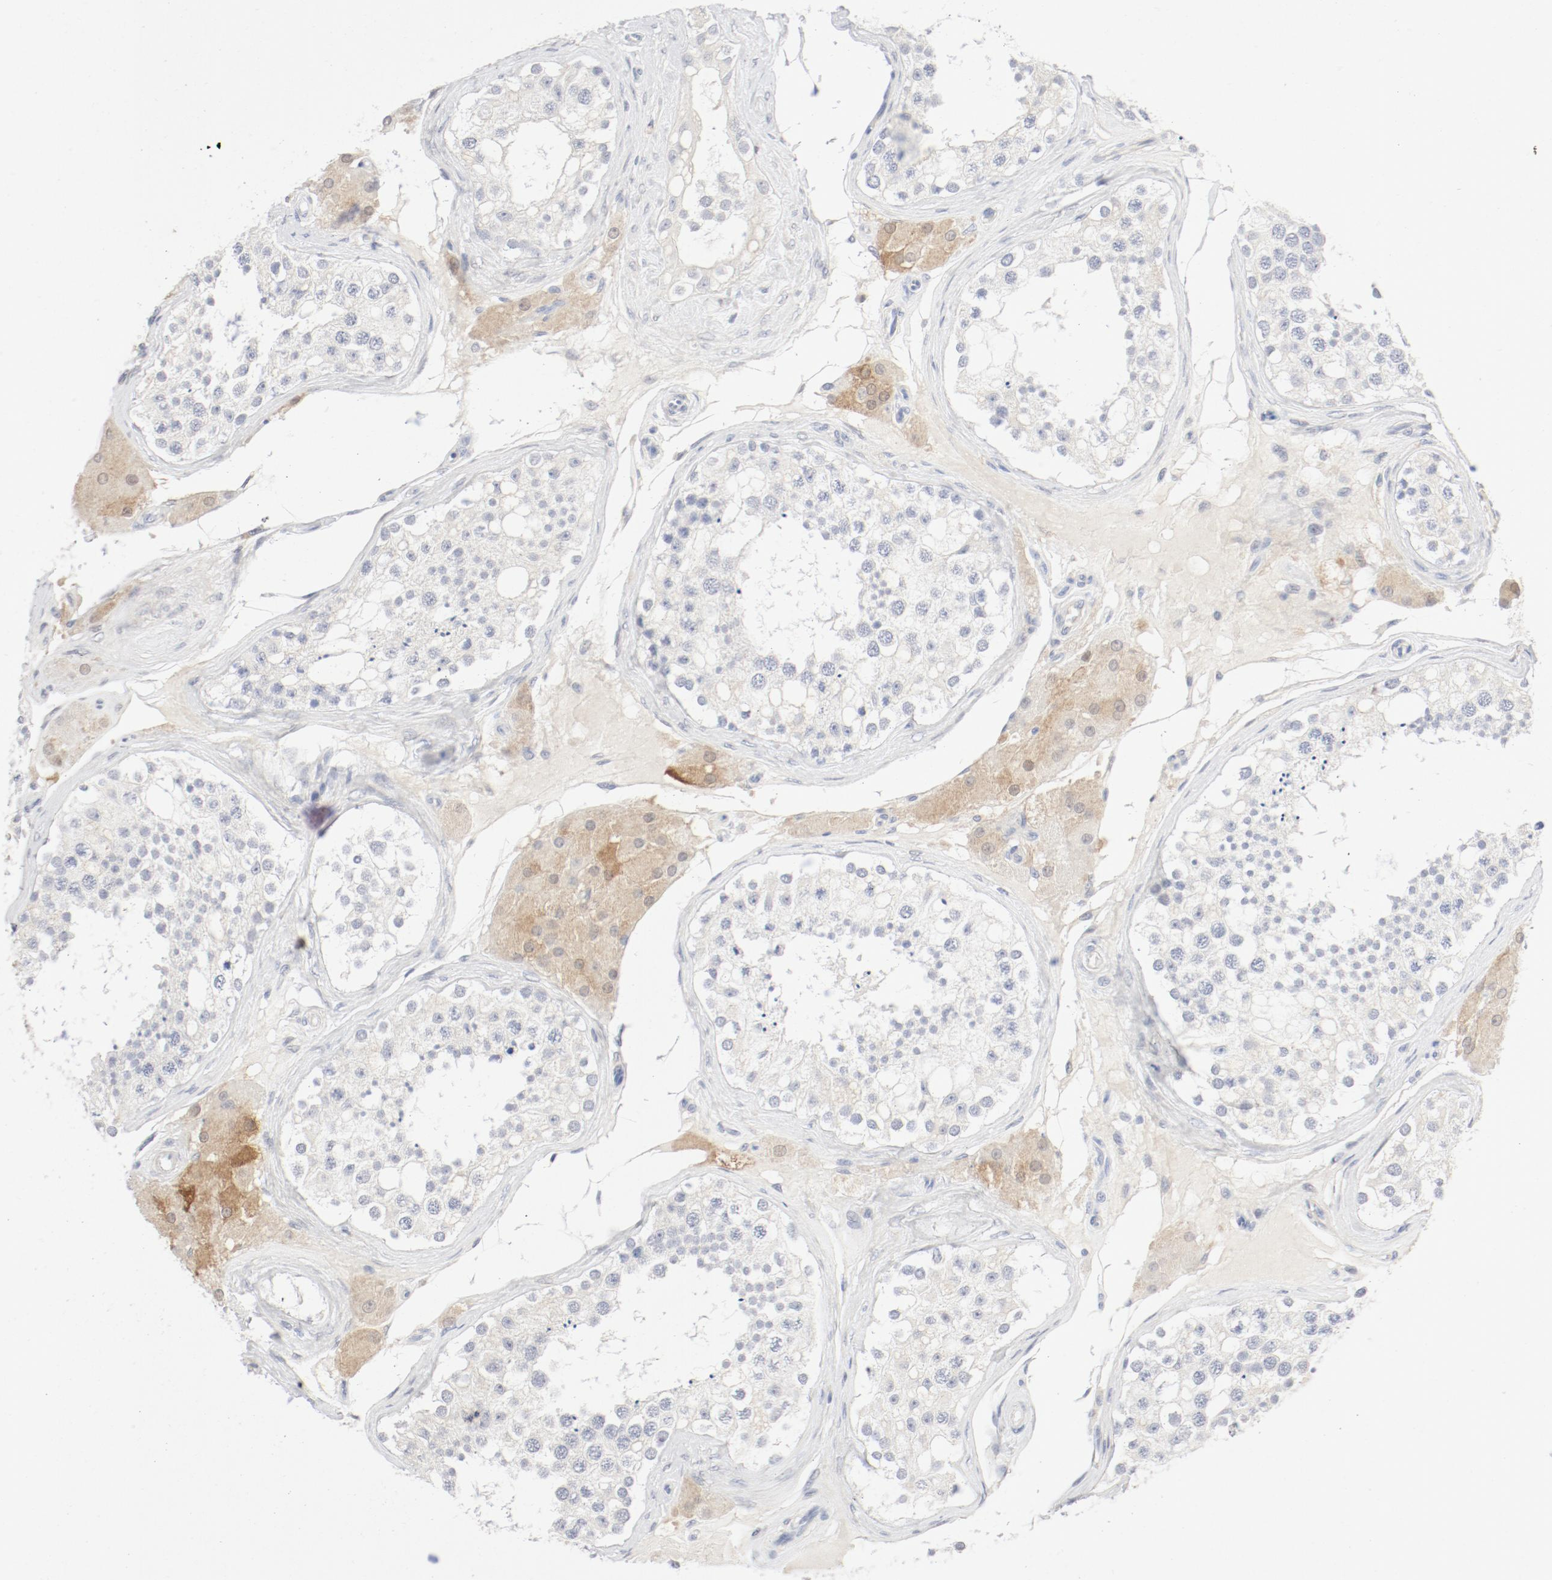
{"staining": {"intensity": "negative", "quantity": "none", "location": "none"}, "tissue": "testis", "cell_type": "Cells in seminiferous ducts", "image_type": "normal", "snomed": [{"axis": "morphology", "description": "Normal tissue, NOS"}, {"axis": "topography", "description": "Testis"}], "caption": "Immunohistochemistry (IHC) histopathology image of unremarkable testis: testis stained with DAB (3,3'-diaminobenzidine) displays no significant protein staining in cells in seminiferous ducts.", "gene": "PGM1", "patient": {"sex": "male", "age": 68}}